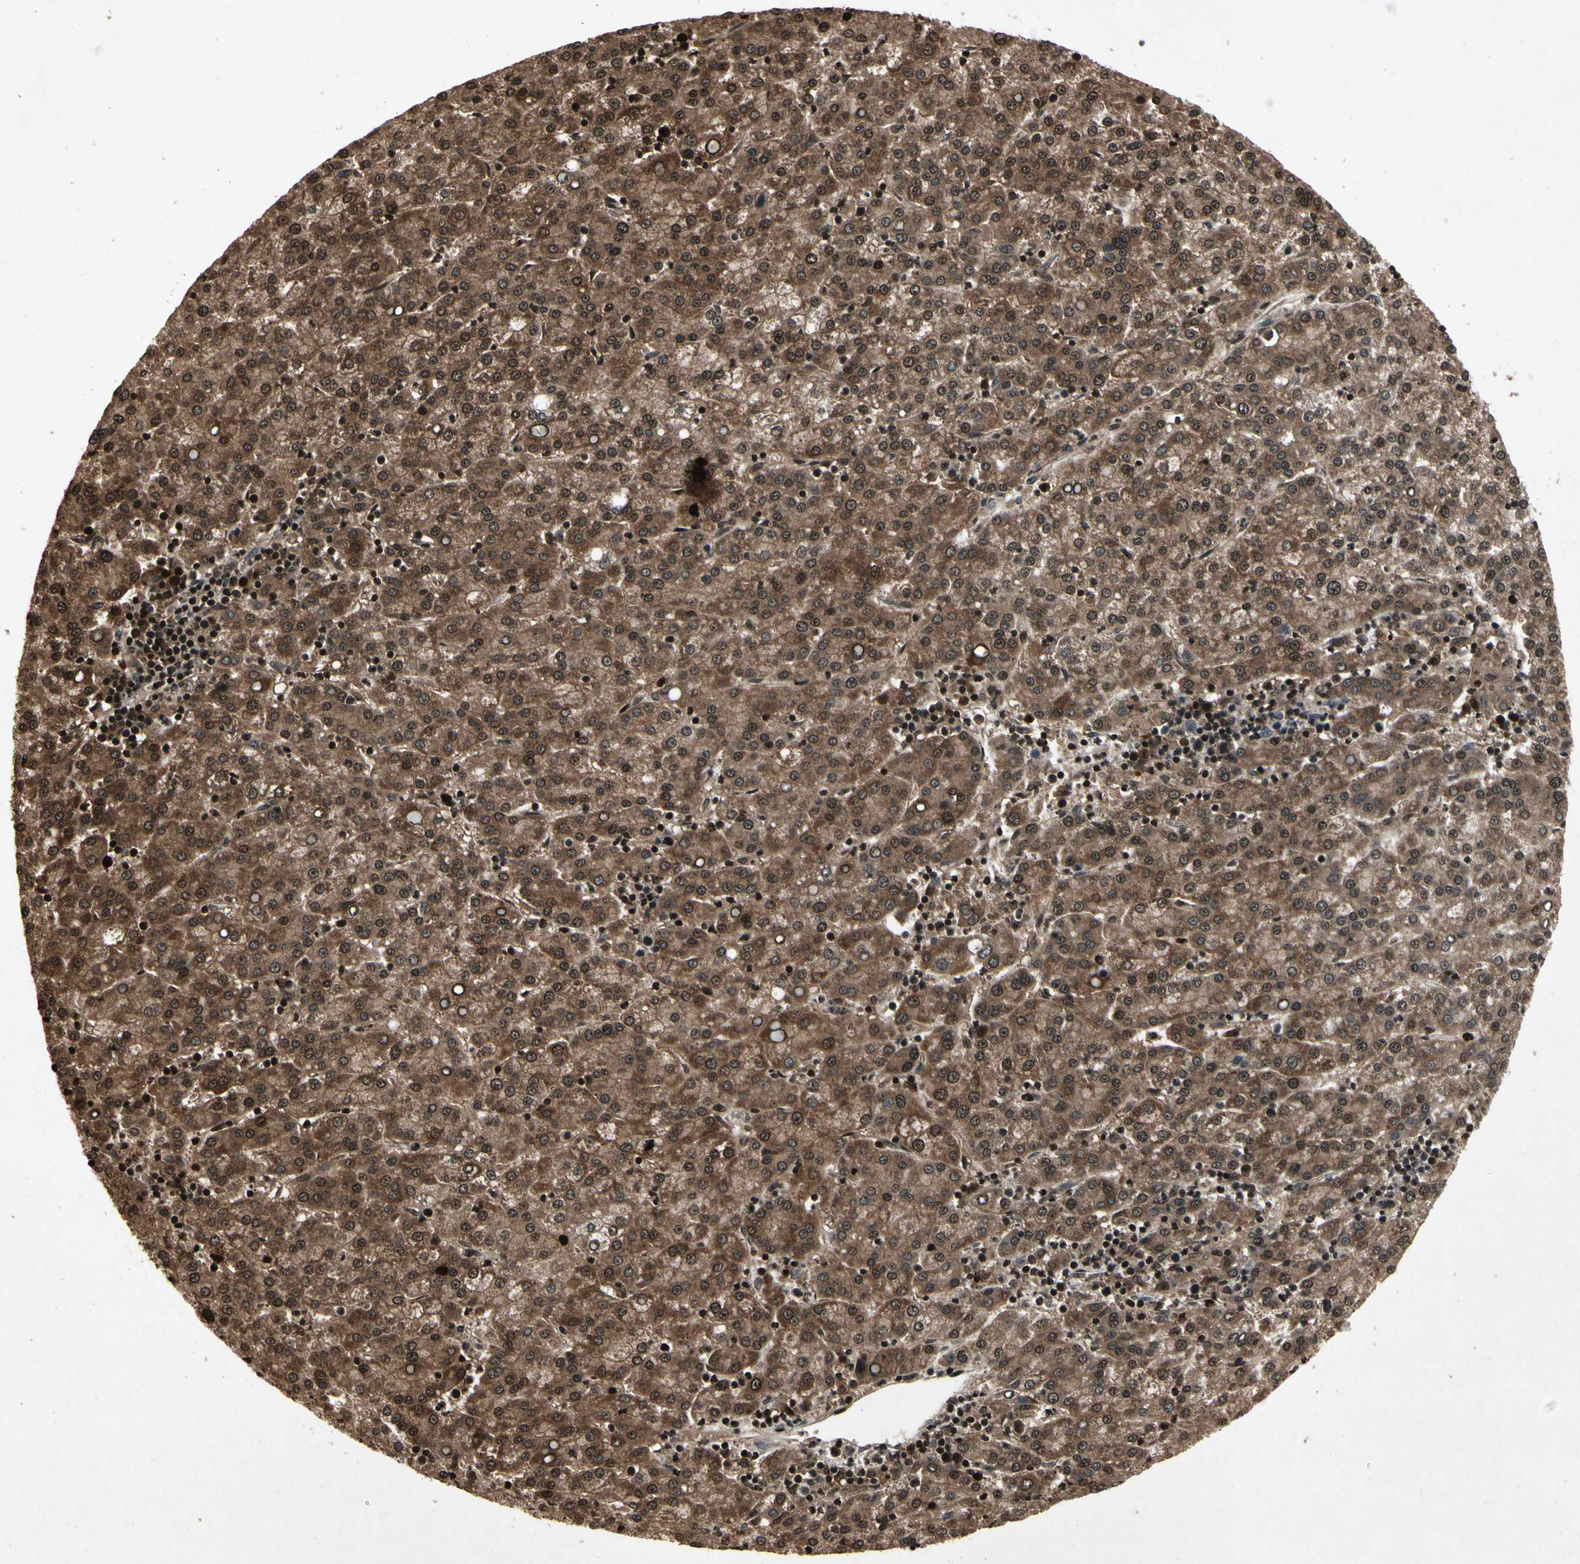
{"staining": {"intensity": "moderate", "quantity": ">75%", "location": "cytoplasmic/membranous"}, "tissue": "liver cancer", "cell_type": "Tumor cells", "image_type": "cancer", "snomed": [{"axis": "morphology", "description": "Carcinoma, Hepatocellular, NOS"}, {"axis": "topography", "description": "Liver"}], "caption": "The histopathology image reveals immunohistochemical staining of liver hepatocellular carcinoma. There is moderate cytoplasmic/membranous staining is identified in approximately >75% of tumor cells.", "gene": "GLRX", "patient": {"sex": "female", "age": 58}}